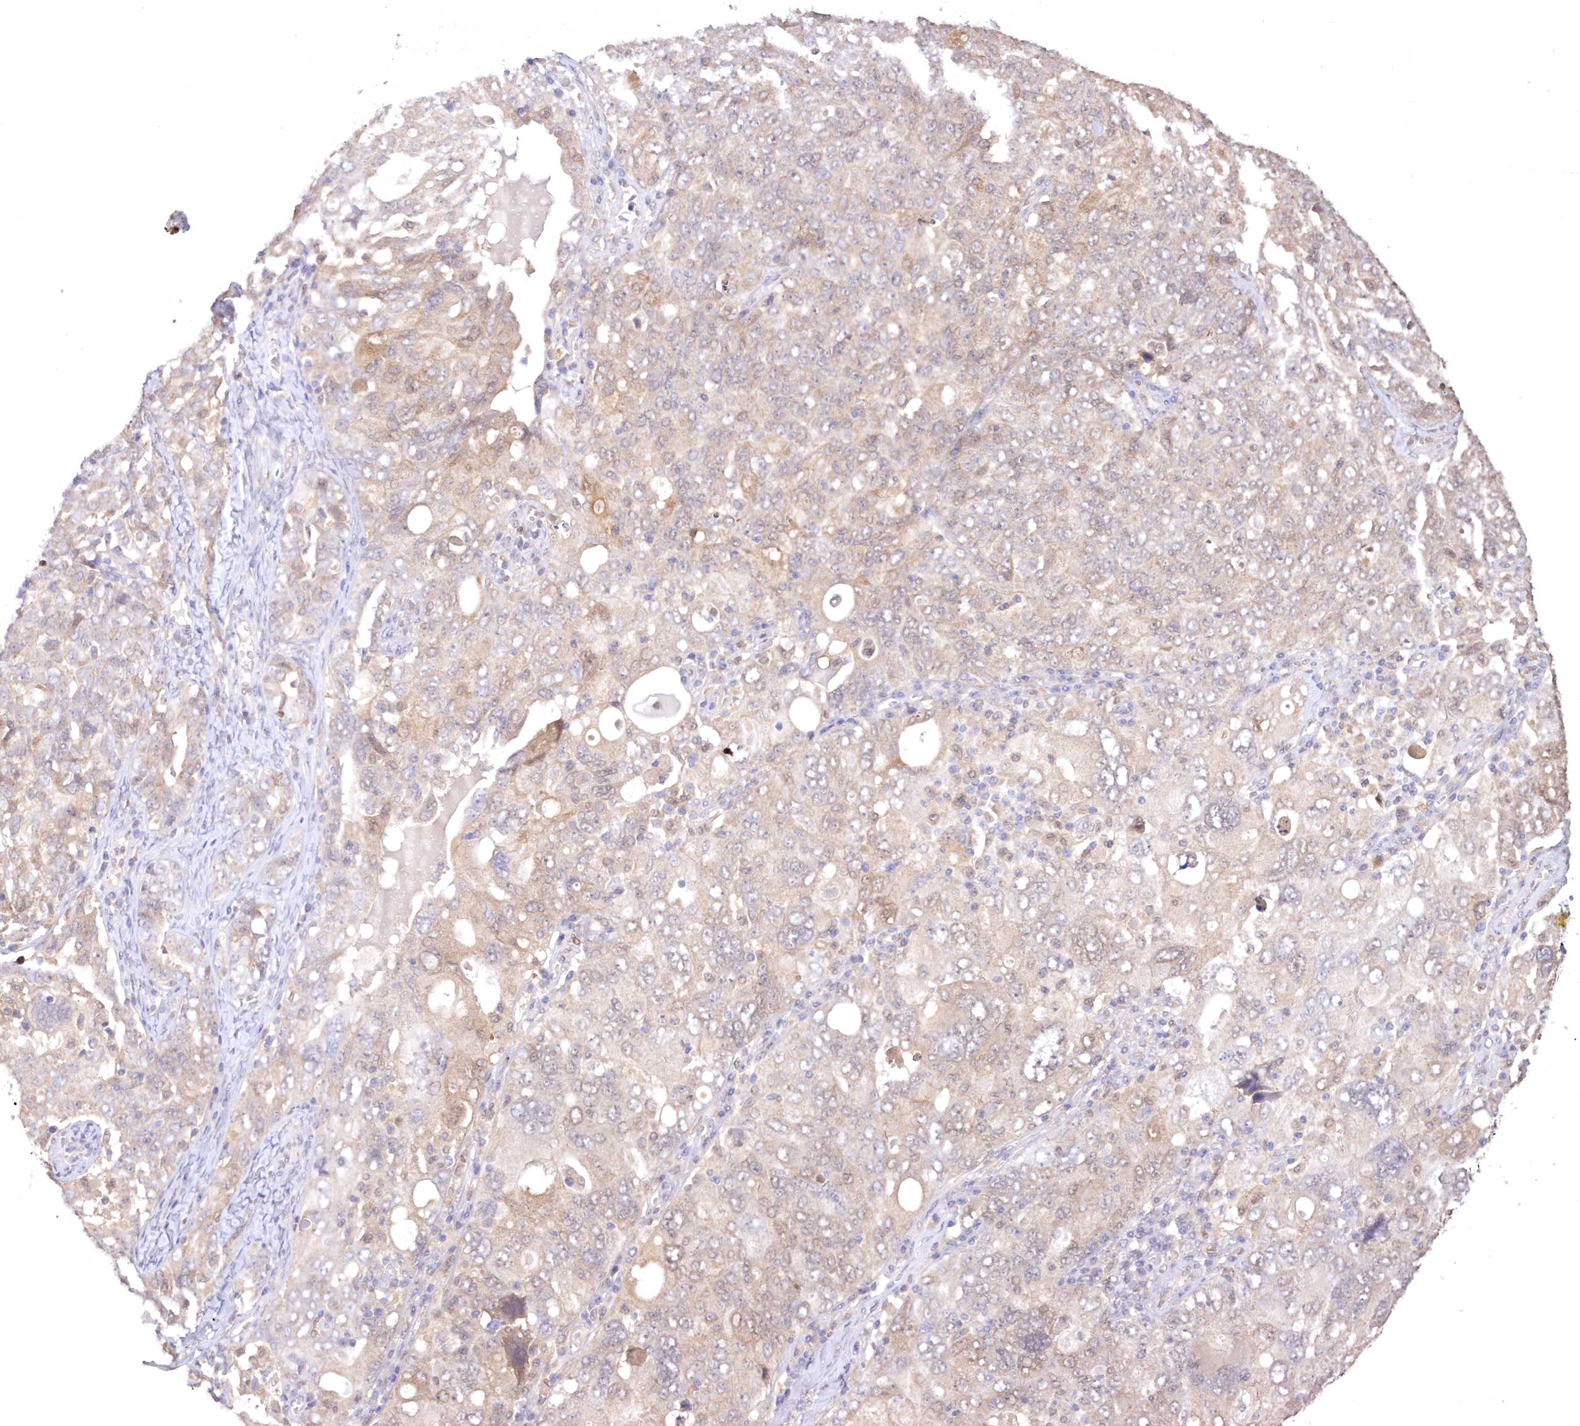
{"staining": {"intensity": "weak", "quantity": "25%-75%", "location": "cytoplasmic/membranous"}, "tissue": "ovarian cancer", "cell_type": "Tumor cells", "image_type": "cancer", "snomed": [{"axis": "morphology", "description": "Carcinoma, endometroid"}, {"axis": "topography", "description": "Ovary"}], "caption": "This is a photomicrograph of immunohistochemistry (IHC) staining of ovarian endometroid carcinoma, which shows weak staining in the cytoplasmic/membranous of tumor cells.", "gene": "RNPEP", "patient": {"sex": "female", "age": 62}}